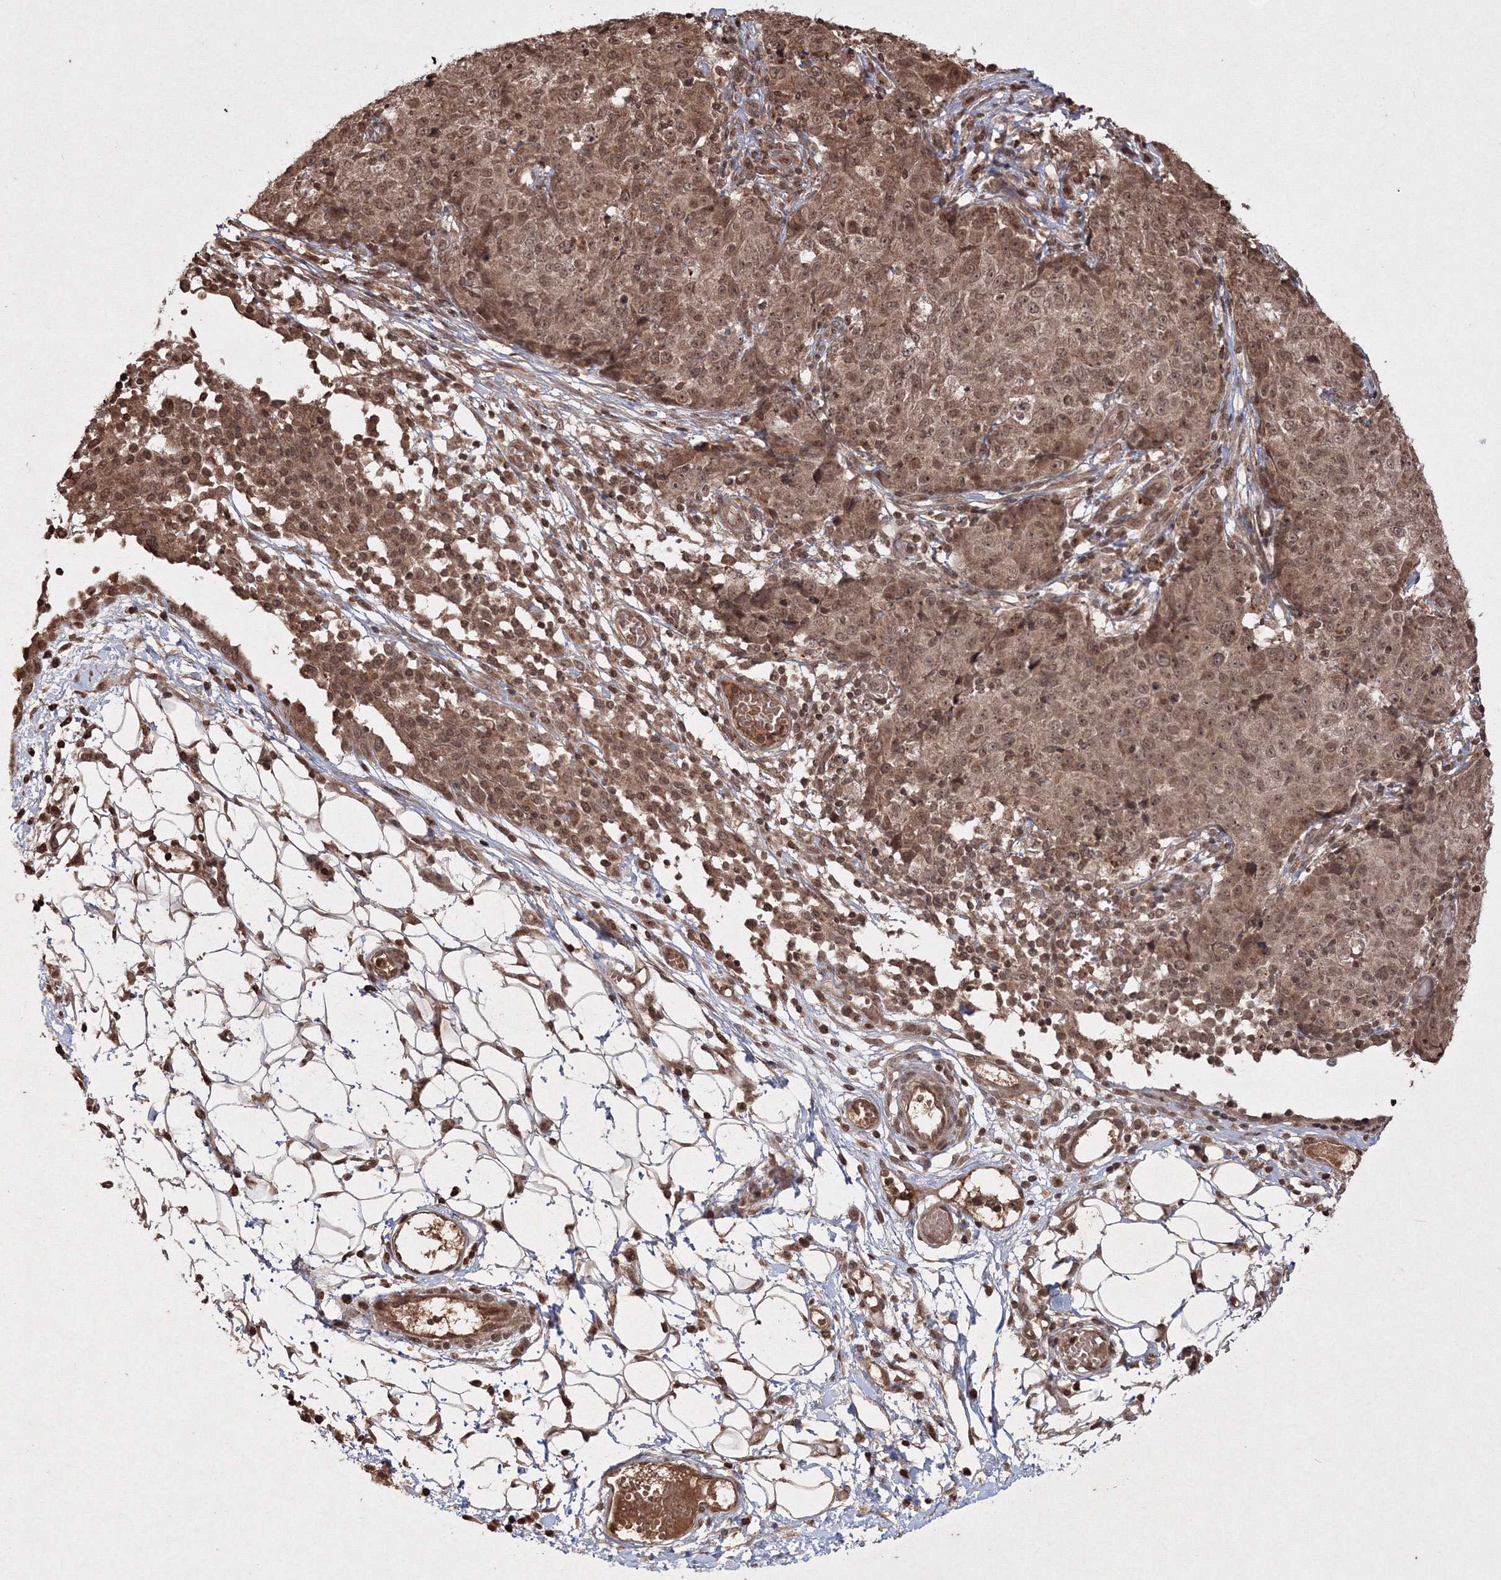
{"staining": {"intensity": "moderate", "quantity": ">75%", "location": "cytoplasmic/membranous,nuclear"}, "tissue": "ovarian cancer", "cell_type": "Tumor cells", "image_type": "cancer", "snomed": [{"axis": "morphology", "description": "Carcinoma, endometroid"}, {"axis": "topography", "description": "Ovary"}], "caption": "Protein staining by IHC exhibits moderate cytoplasmic/membranous and nuclear expression in about >75% of tumor cells in ovarian cancer (endometroid carcinoma).", "gene": "PEX13", "patient": {"sex": "female", "age": 42}}